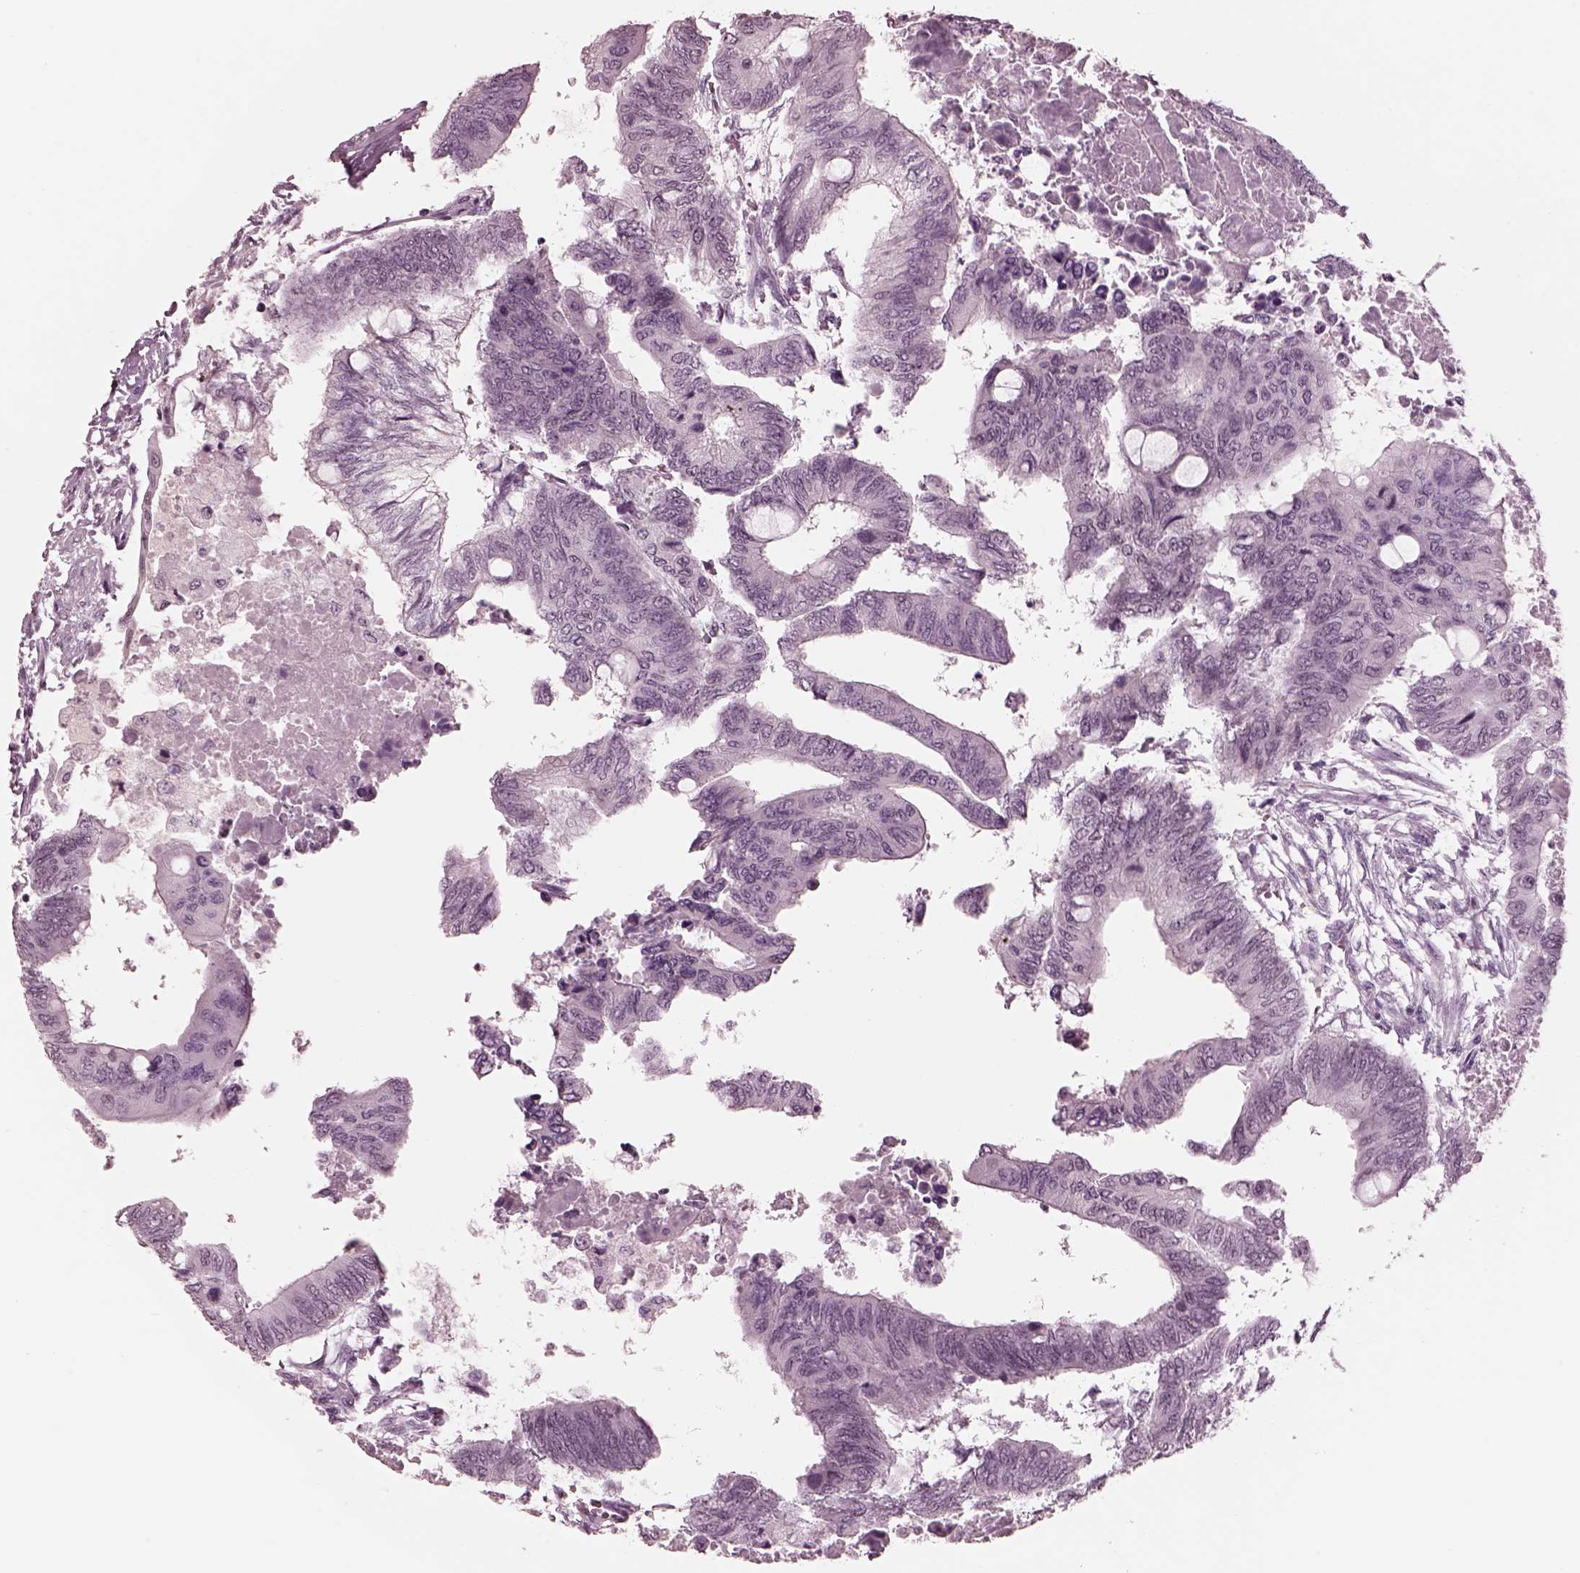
{"staining": {"intensity": "negative", "quantity": "none", "location": "none"}, "tissue": "colorectal cancer", "cell_type": "Tumor cells", "image_type": "cancer", "snomed": [{"axis": "morphology", "description": "Normal tissue, NOS"}, {"axis": "morphology", "description": "Adenocarcinoma, NOS"}, {"axis": "topography", "description": "Rectum"}, {"axis": "topography", "description": "Peripheral nerve tissue"}], "caption": "Immunohistochemistry of adenocarcinoma (colorectal) shows no staining in tumor cells. Brightfield microscopy of IHC stained with DAB (3,3'-diaminobenzidine) (brown) and hematoxylin (blue), captured at high magnification.", "gene": "GARIN4", "patient": {"sex": "male", "age": 92}}